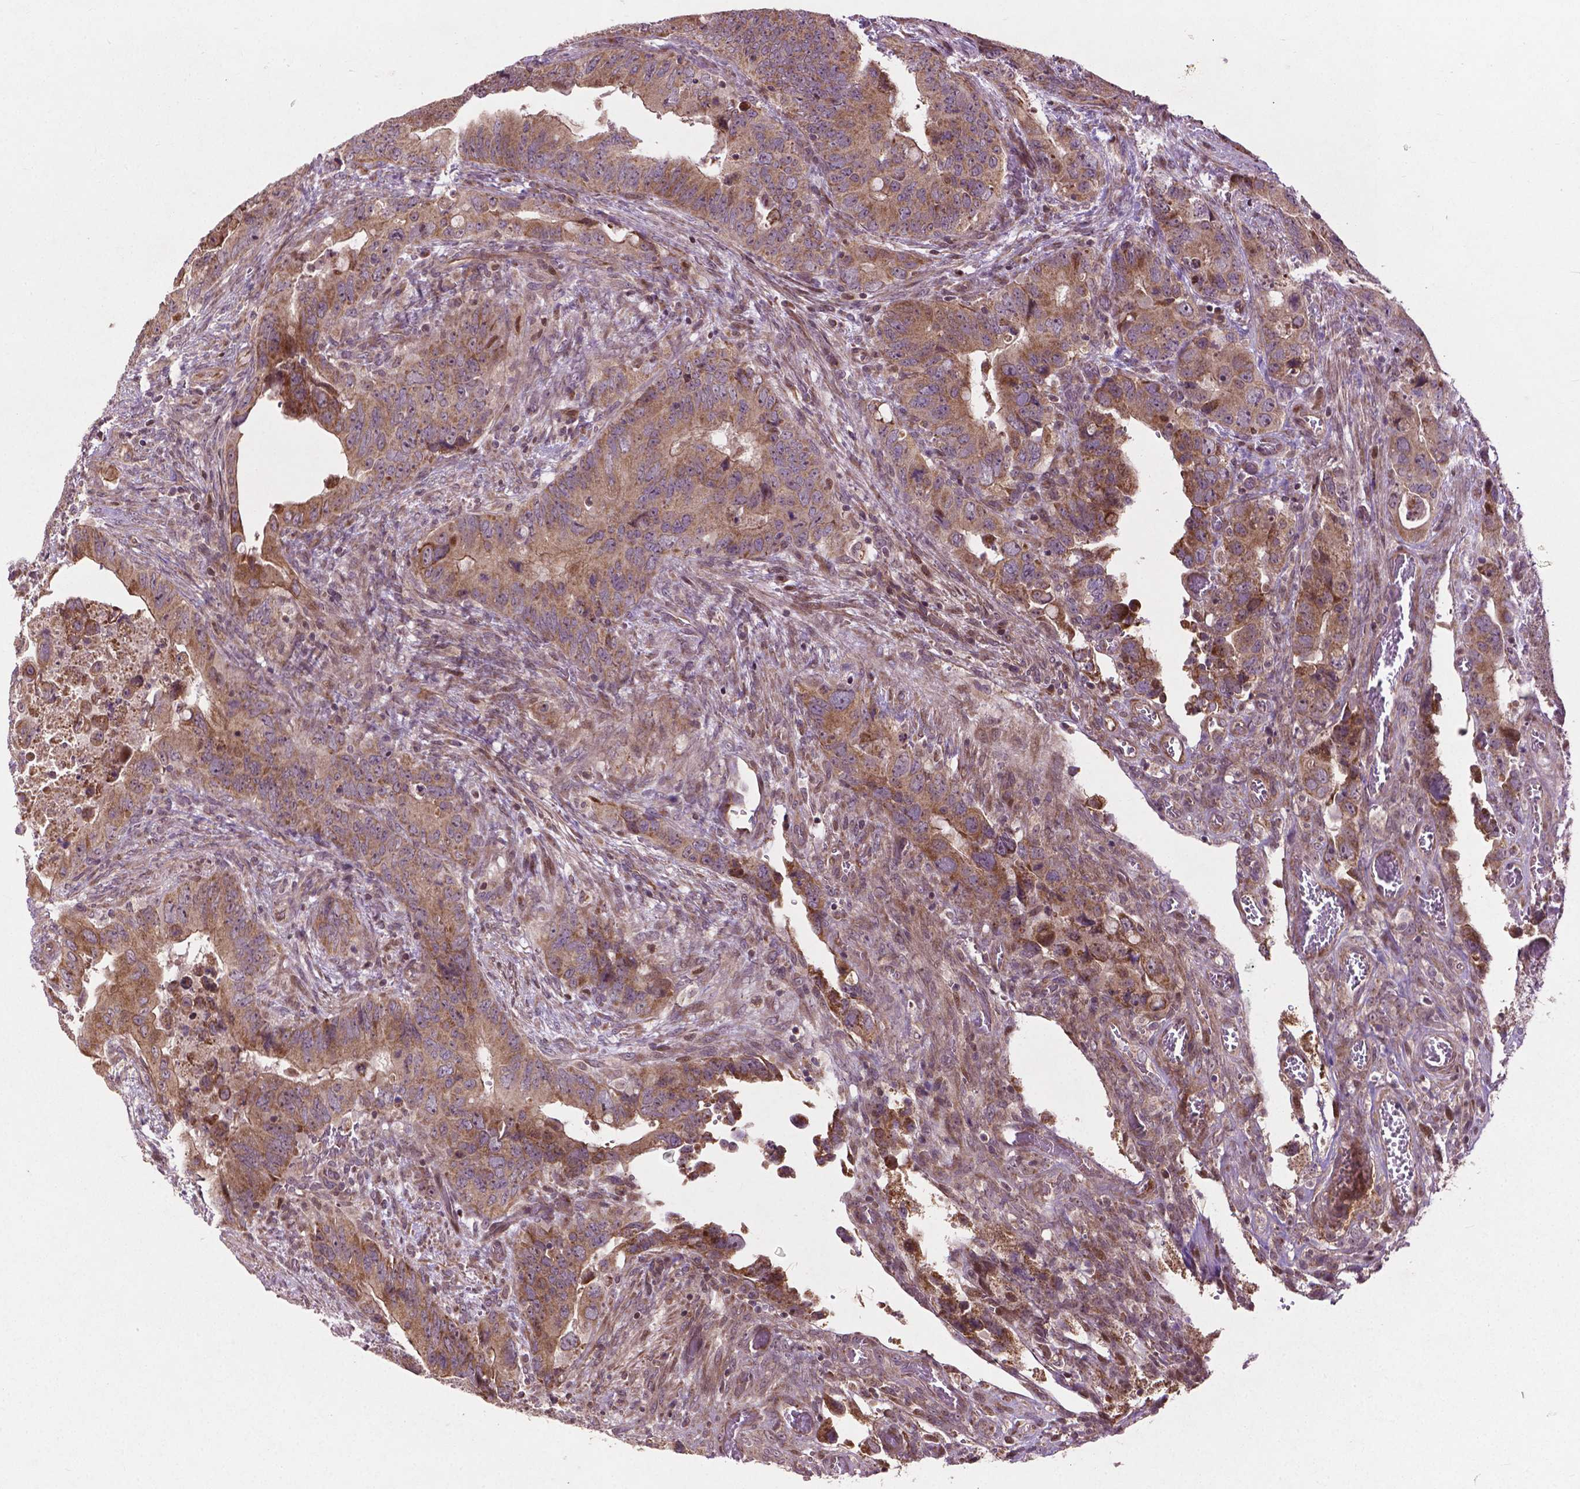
{"staining": {"intensity": "moderate", "quantity": ">75%", "location": "cytoplasmic/membranous"}, "tissue": "colorectal cancer", "cell_type": "Tumor cells", "image_type": "cancer", "snomed": [{"axis": "morphology", "description": "Adenocarcinoma, NOS"}, {"axis": "topography", "description": "Rectum"}], "caption": "A histopathology image of human colorectal cancer (adenocarcinoma) stained for a protein reveals moderate cytoplasmic/membranous brown staining in tumor cells. (DAB (3,3'-diaminobenzidine) IHC with brightfield microscopy, high magnification).", "gene": "B3GALNT2", "patient": {"sex": "male", "age": 78}}